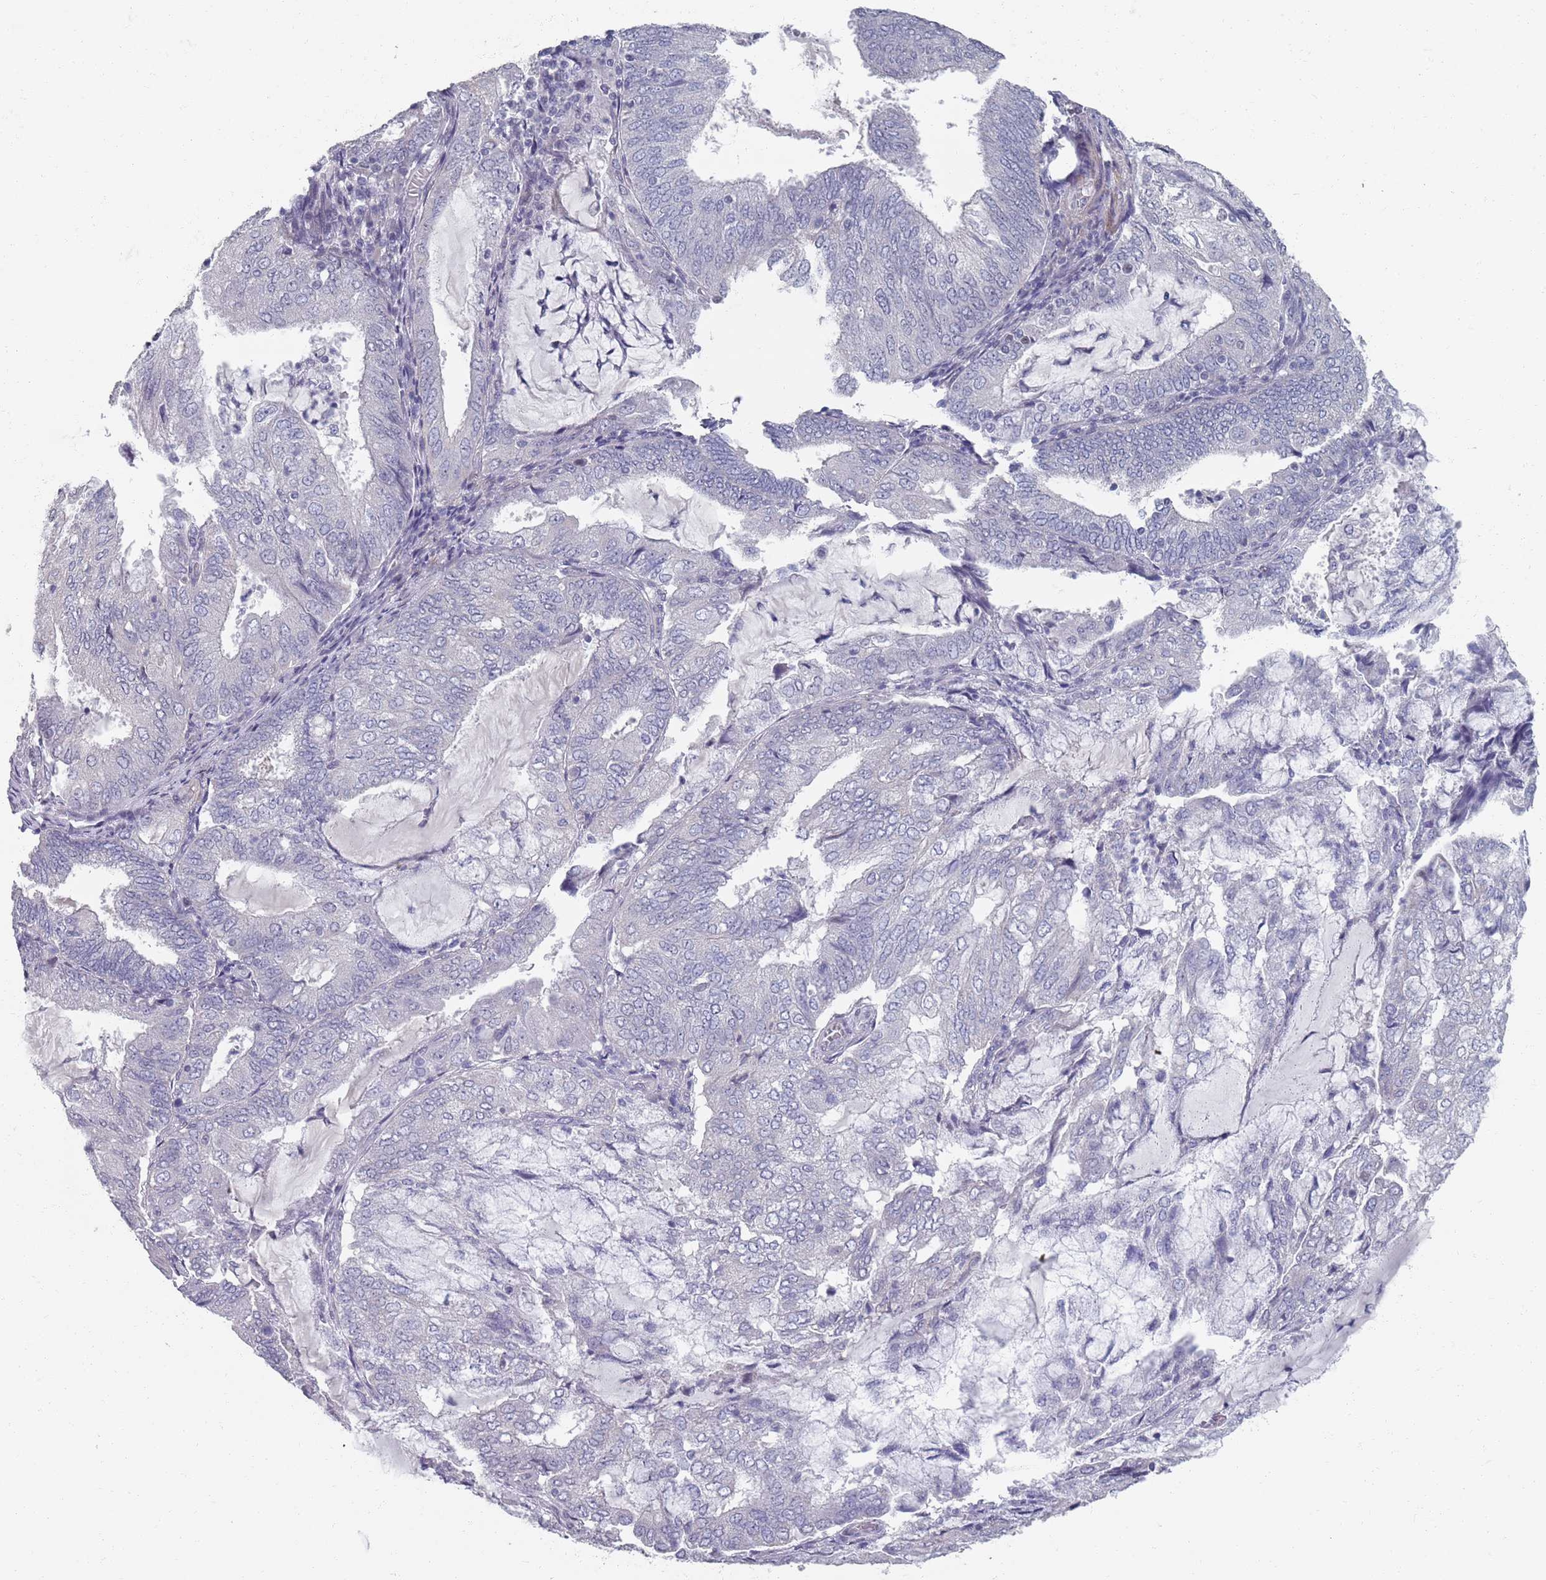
{"staining": {"intensity": "negative", "quantity": "none", "location": "none"}, "tissue": "endometrial cancer", "cell_type": "Tumor cells", "image_type": "cancer", "snomed": [{"axis": "morphology", "description": "Adenocarcinoma, NOS"}, {"axis": "topography", "description": "Endometrium"}], "caption": "Immunohistochemistry of endometrial cancer (adenocarcinoma) displays no positivity in tumor cells.", "gene": "SAMD1", "patient": {"sex": "female", "age": 81}}